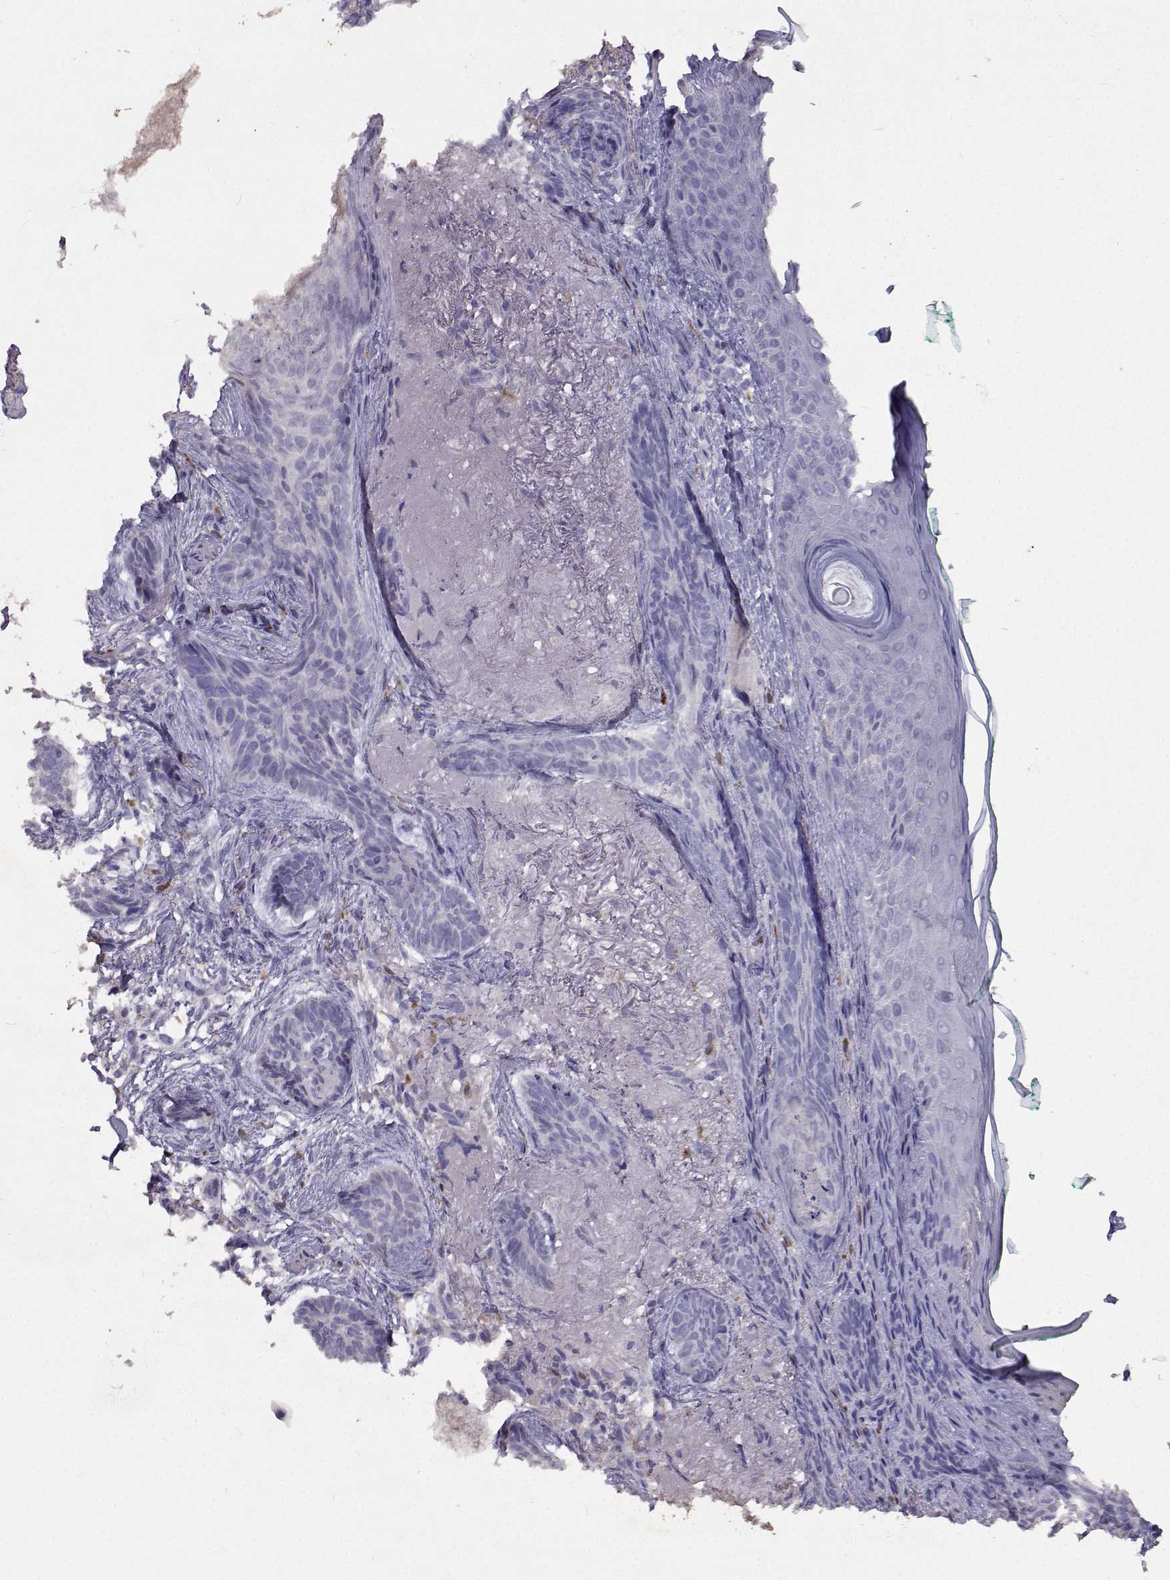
{"staining": {"intensity": "negative", "quantity": "none", "location": "none"}, "tissue": "skin cancer", "cell_type": "Tumor cells", "image_type": "cancer", "snomed": [{"axis": "morphology", "description": "Basal cell carcinoma"}, {"axis": "topography", "description": "Skin"}], "caption": "High magnification brightfield microscopy of skin basal cell carcinoma stained with DAB (brown) and counterstained with hematoxylin (blue): tumor cells show no significant positivity.", "gene": "CFAP44", "patient": {"sex": "female", "age": 78}}